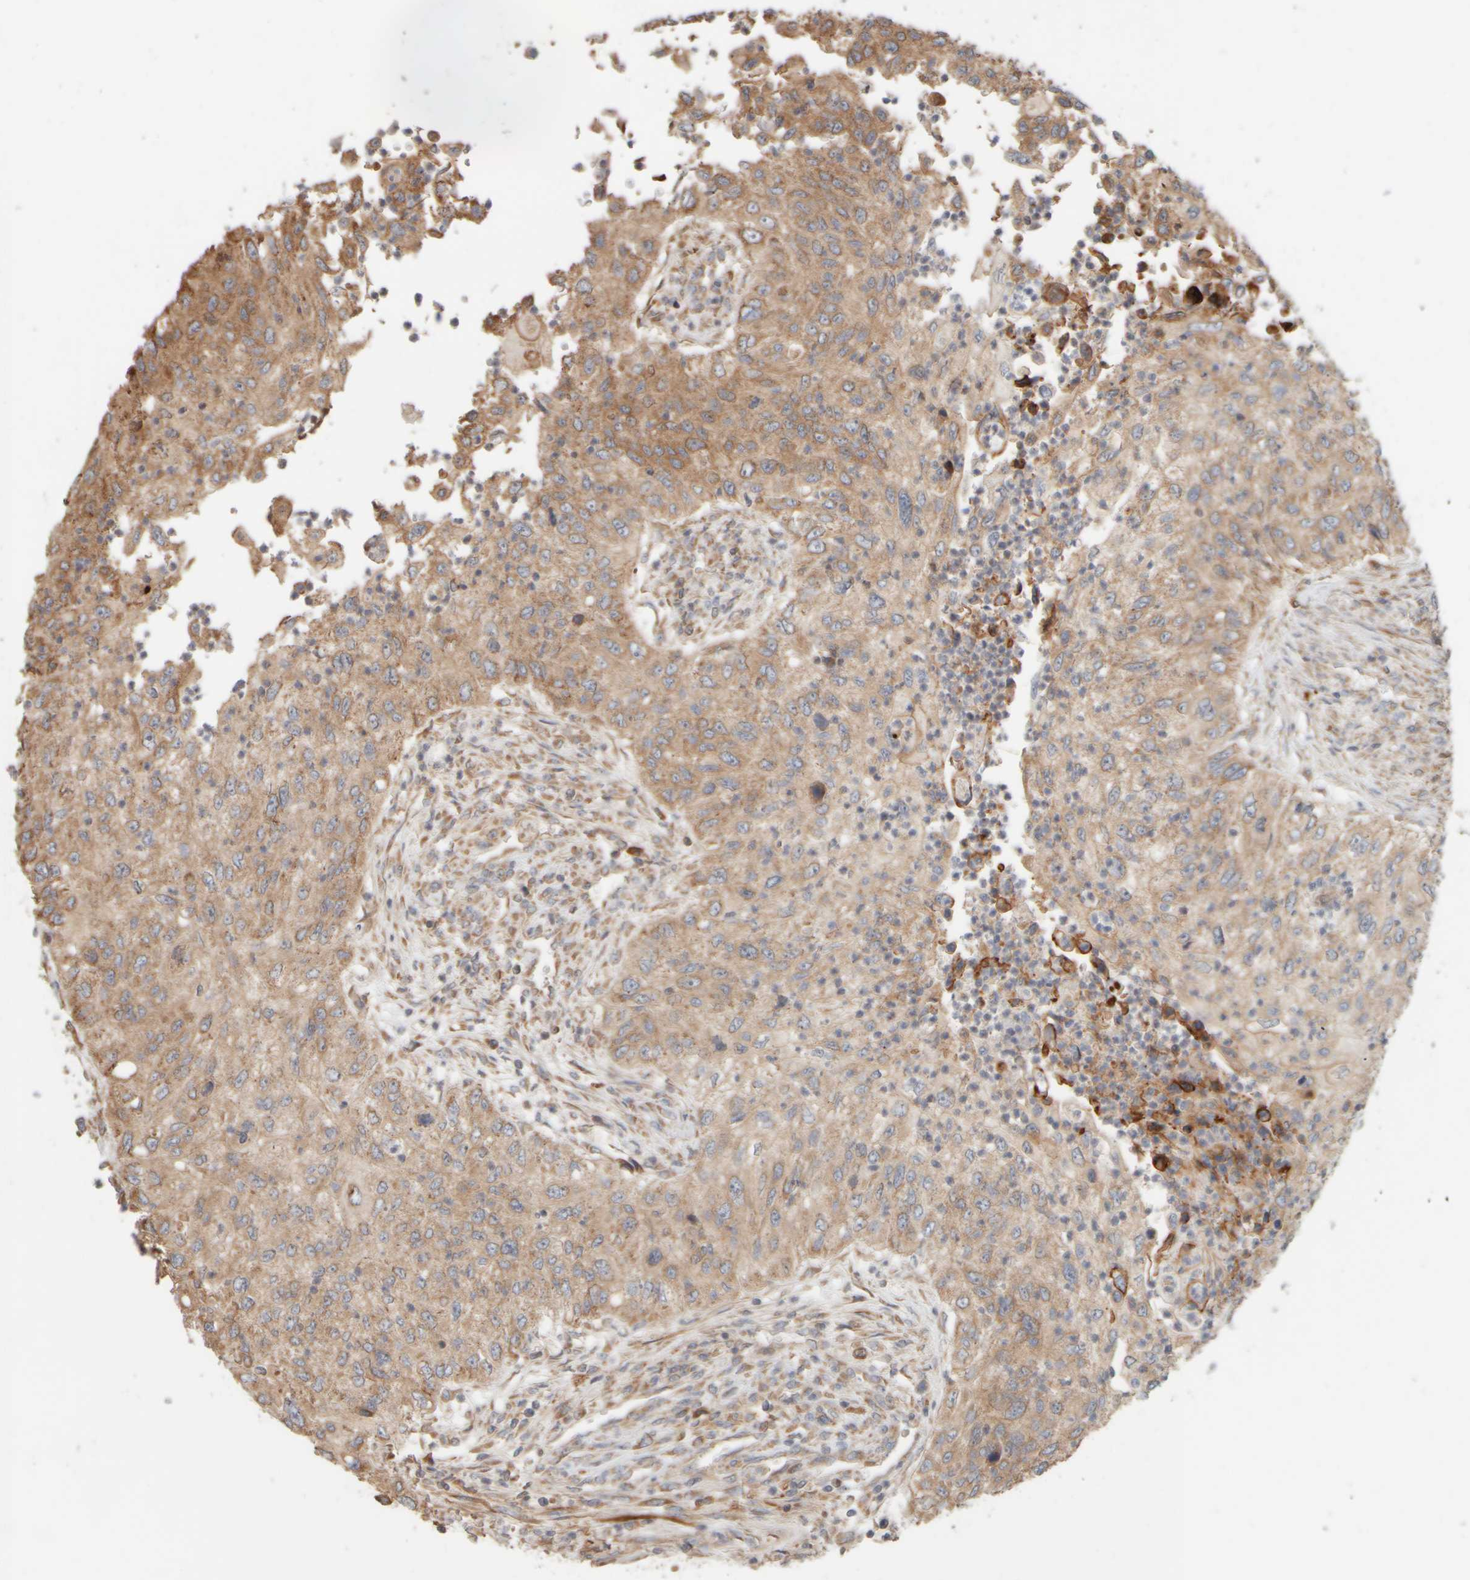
{"staining": {"intensity": "moderate", "quantity": ">75%", "location": "cytoplasmic/membranous"}, "tissue": "urothelial cancer", "cell_type": "Tumor cells", "image_type": "cancer", "snomed": [{"axis": "morphology", "description": "Urothelial carcinoma, High grade"}, {"axis": "topography", "description": "Urinary bladder"}], "caption": "Human urothelial cancer stained with a protein marker exhibits moderate staining in tumor cells.", "gene": "EIF2B3", "patient": {"sex": "female", "age": 60}}